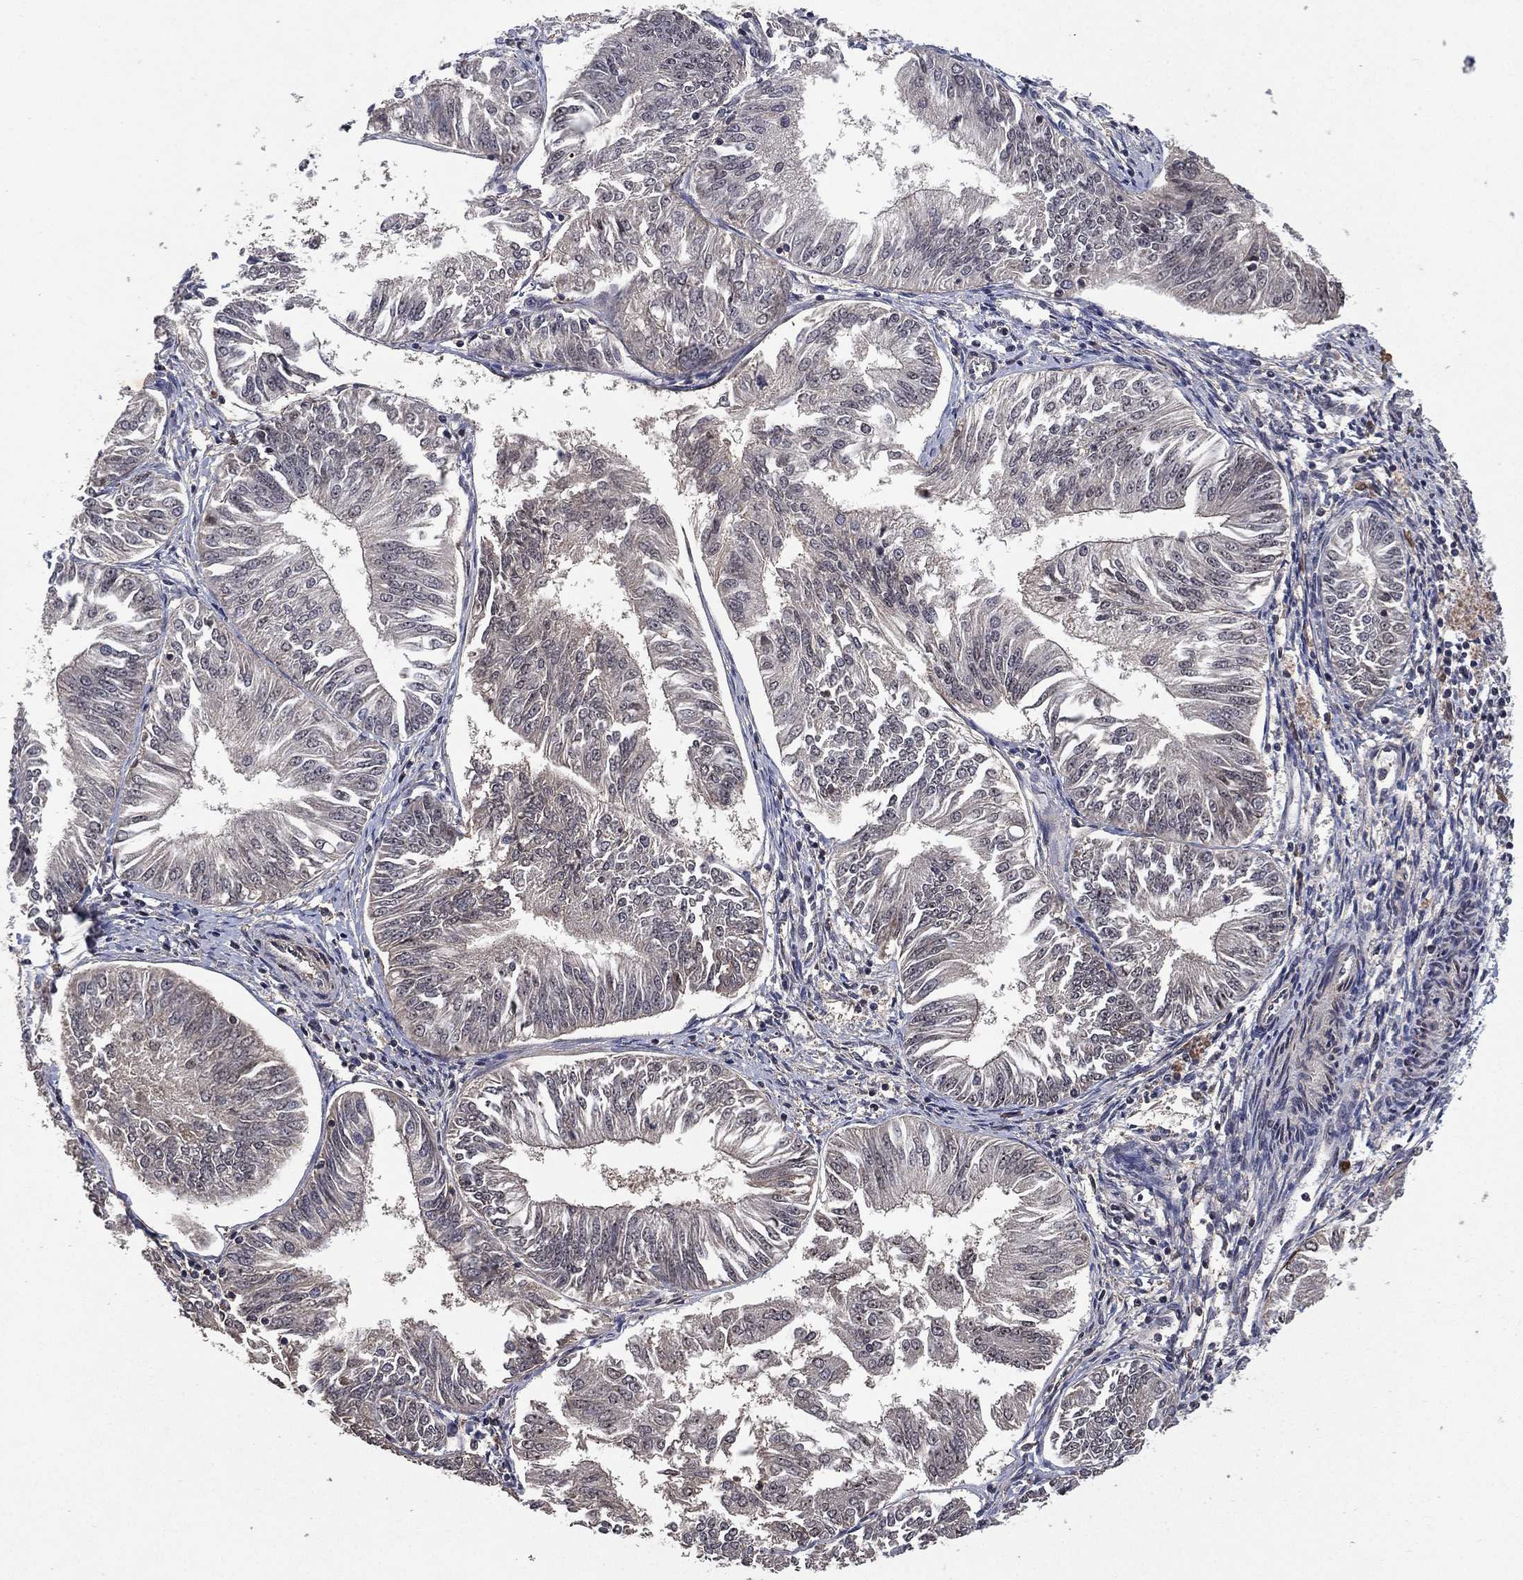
{"staining": {"intensity": "negative", "quantity": "none", "location": "none"}, "tissue": "endometrial cancer", "cell_type": "Tumor cells", "image_type": "cancer", "snomed": [{"axis": "morphology", "description": "Adenocarcinoma, NOS"}, {"axis": "topography", "description": "Endometrium"}], "caption": "Adenocarcinoma (endometrial) was stained to show a protein in brown. There is no significant positivity in tumor cells.", "gene": "NELFCD", "patient": {"sex": "female", "age": 58}}